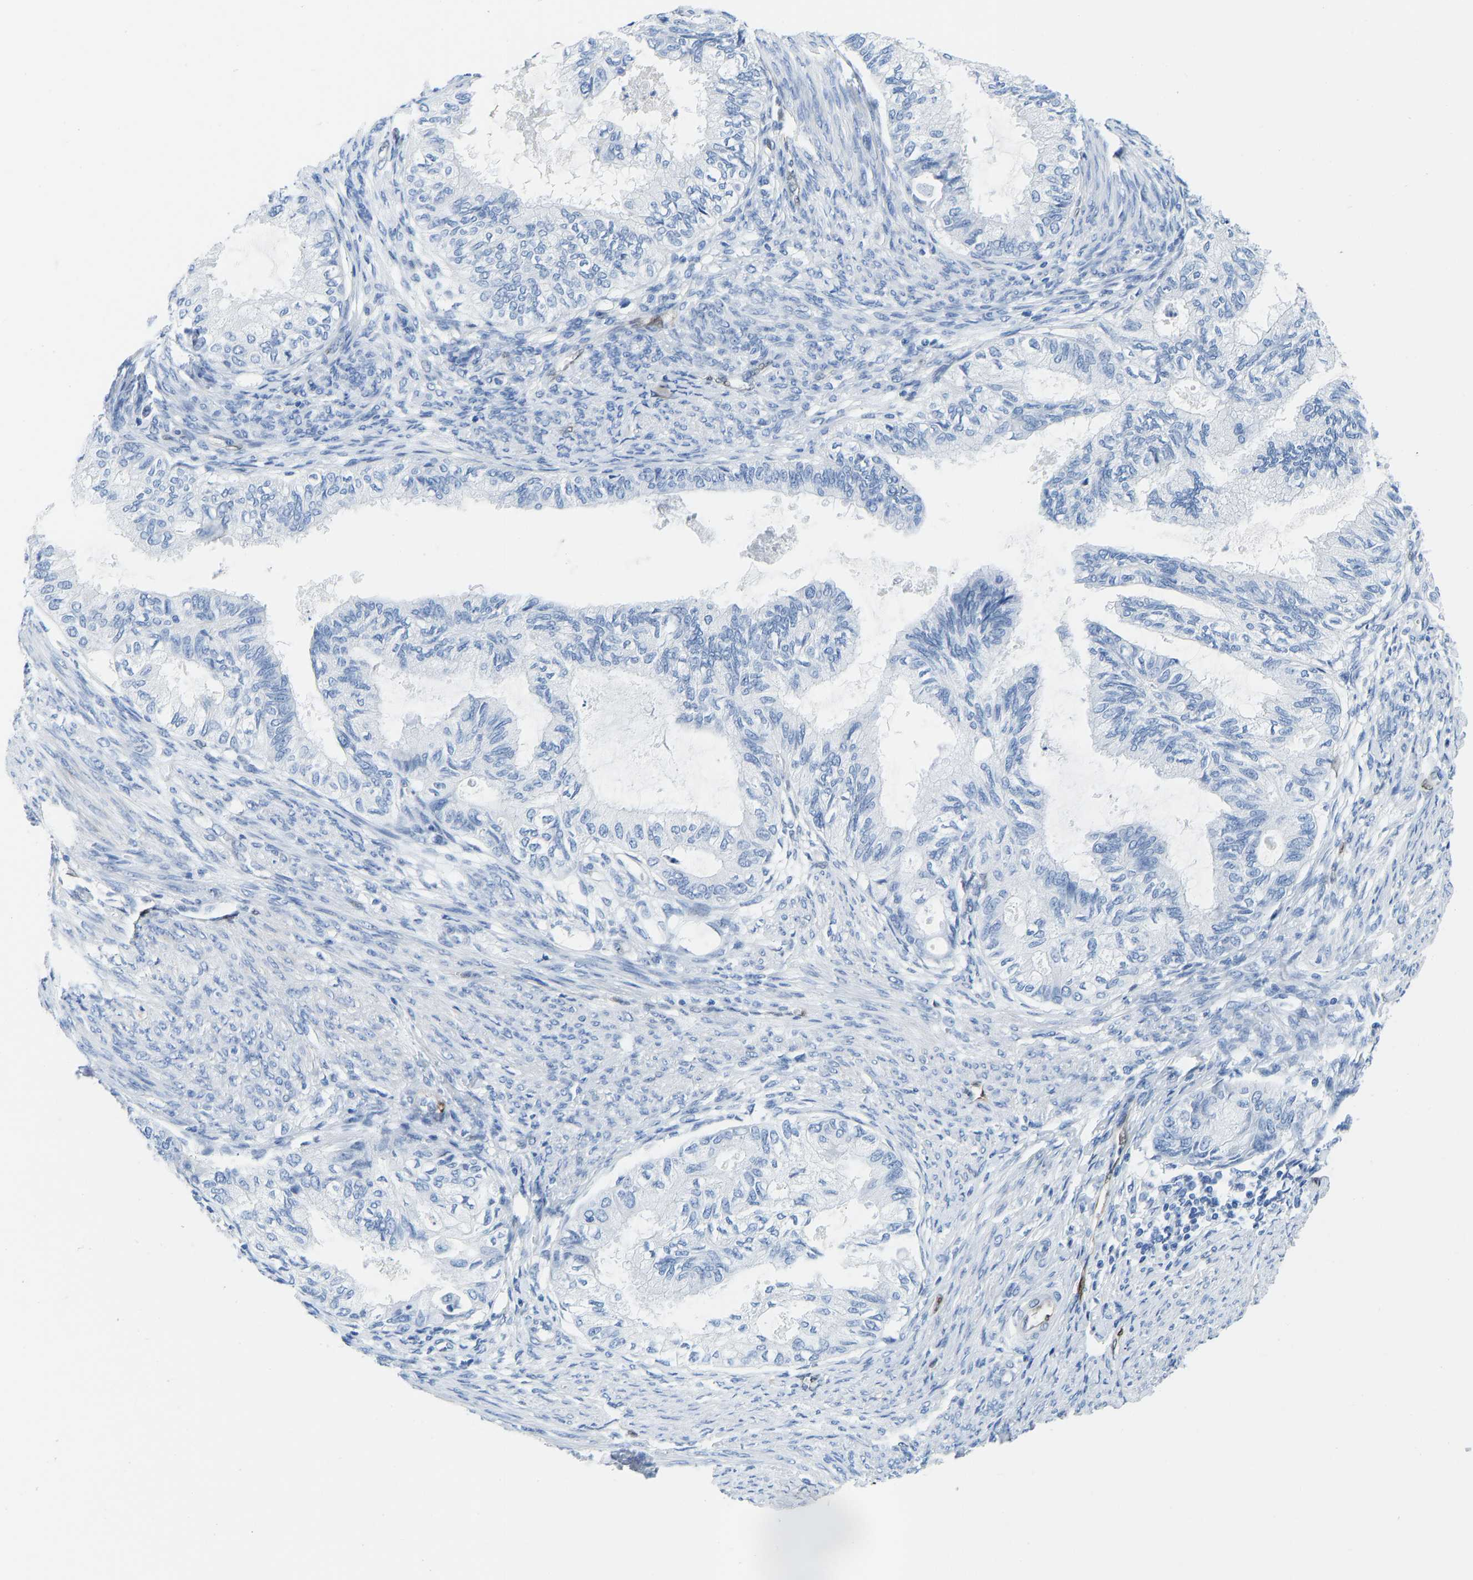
{"staining": {"intensity": "negative", "quantity": "none", "location": "none"}, "tissue": "cervical cancer", "cell_type": "Tumor cells", "image_type": "cancer", "snomed": [{"axis": "morphology", "description": "Normal tissue, NOS"}, {"axis": "morphology", "description": "Adenocarcinoma, NOS"}, {"axis": "topography", "description": "Cervix"}, {"axis": "topography", "description": "Endometrium"}], "caption": "Cervical cancer (adenocarcinoma) stained for a protein using IHC shows no positivity tumor cells.", "gene": "NKAIN3", "patient": {"sex": "female", "age": 86}}